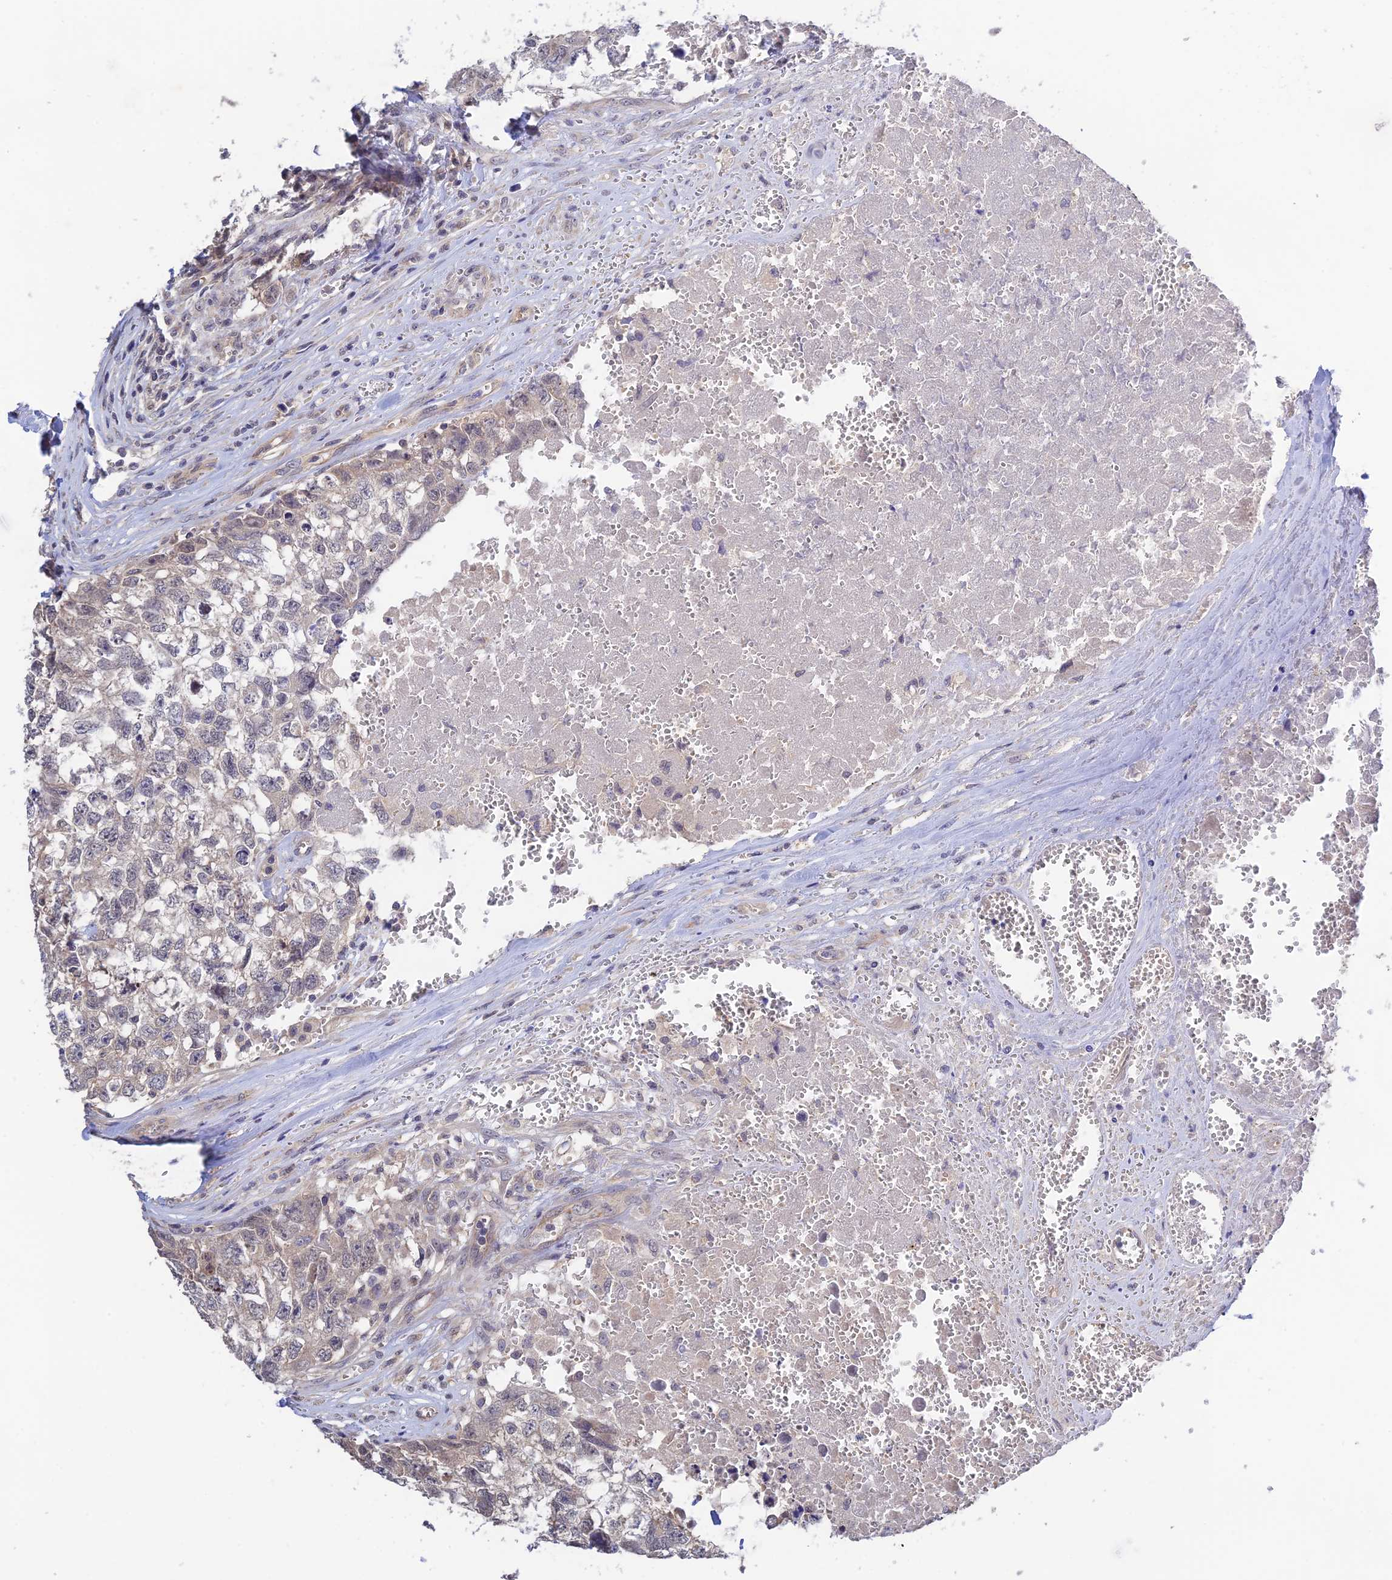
{"staining": {"intensity": "negative", "quantity": "none", "location": "none"}, "tissue": "testis cancer", "cell_type": "Tumor cells", "image_type": "cancer", "snomed": [{"axis": "morphology", "description": "Seminoma, NOS"}, {"axis": "morphology", "description": "Carcinoma, Embryonal, NOS"}, {"axis": "topography", "description": "Testis"}], "caption": "Testis cancer stained for a protein using IHC exhibits no positivity tumor cells.", "gene": "CWH43", "patient": {"sex": "male", "age": 29}}